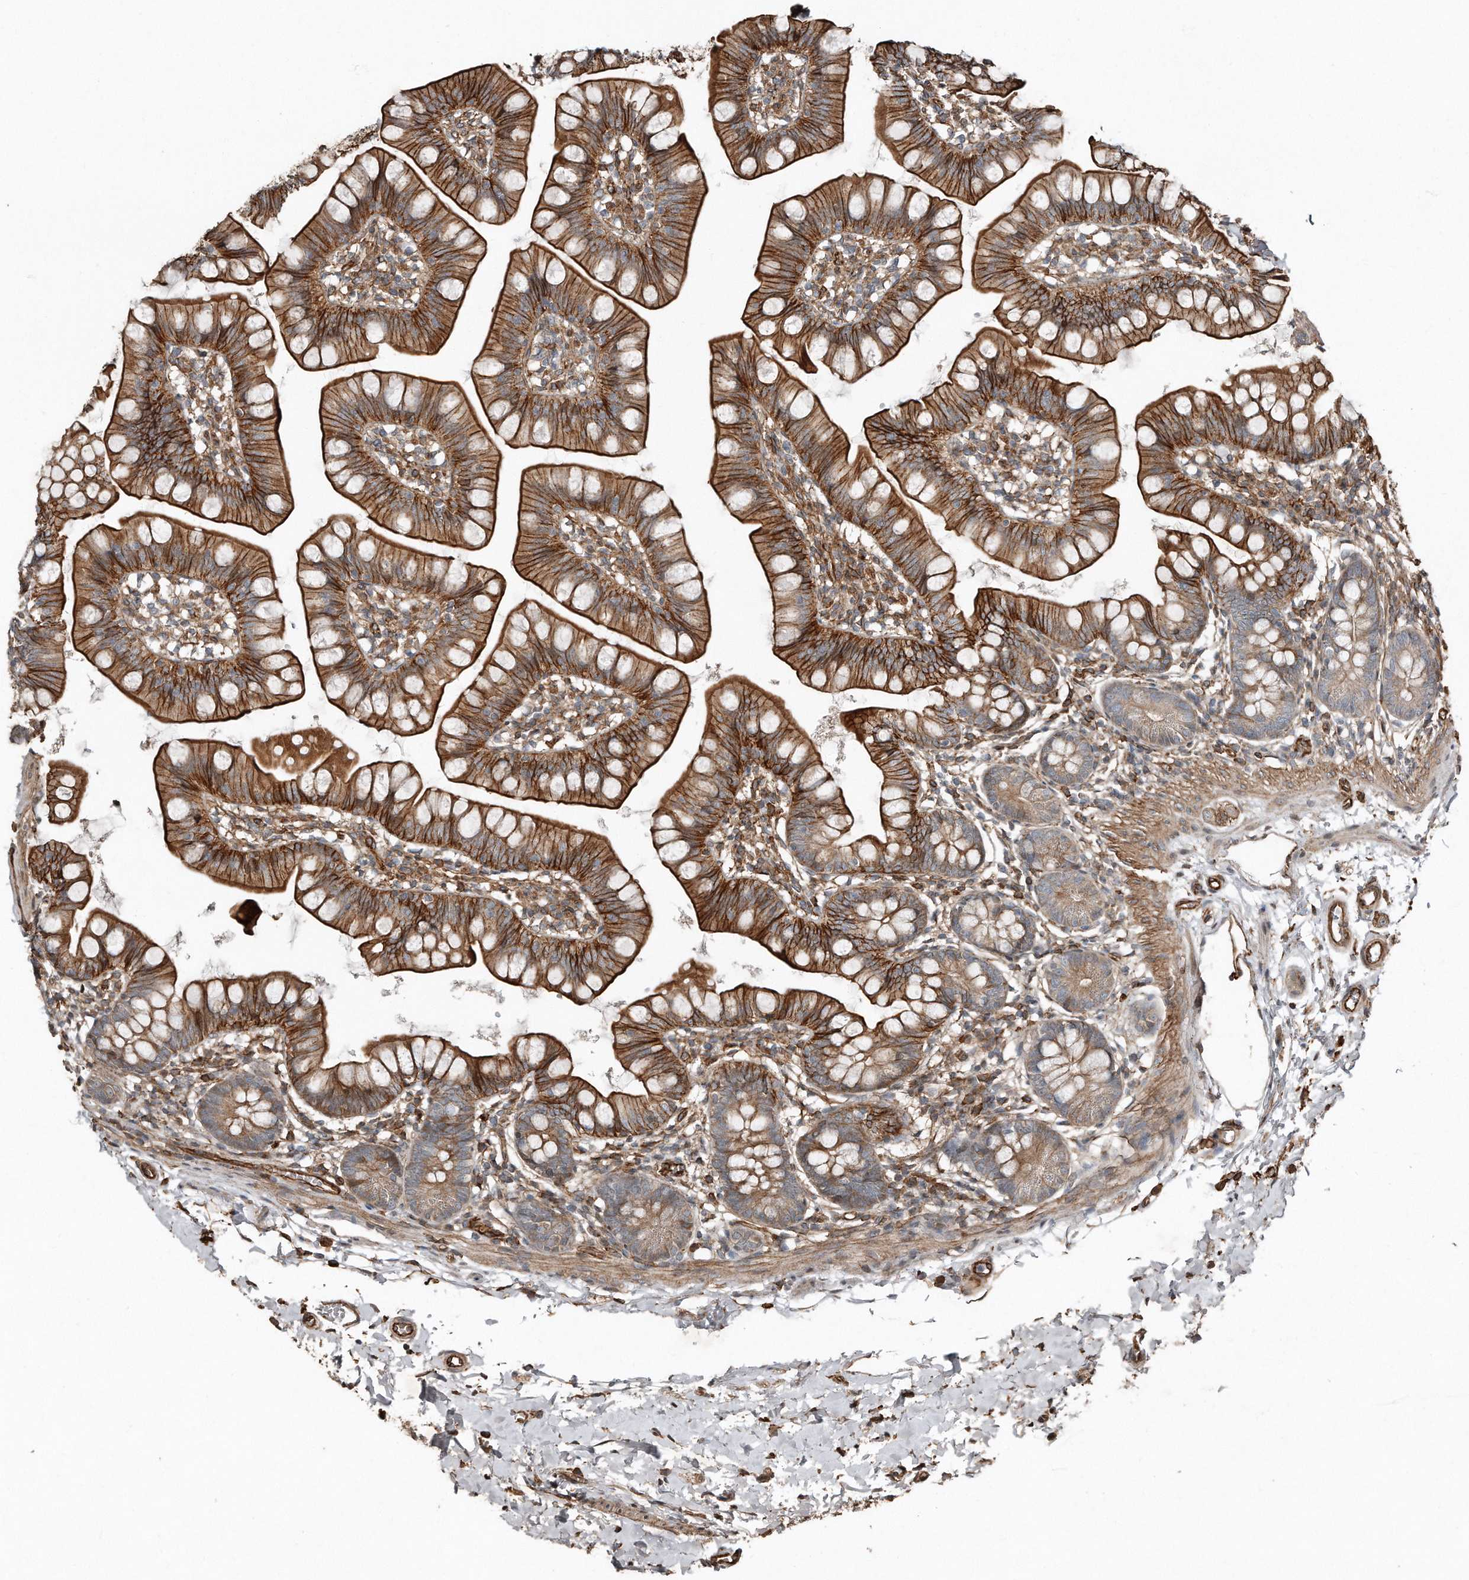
{"staining": {"intensity": "strong", "quantity": ">75%", "location": "cytoplasmic/membranous"}, "tissue": "small intestine", "cell_type": "Glandular cells", "image_type": "normal", "snomed": [{"axis": "morphology", "description": "Normal tissue, NOS"}, {"axis": "topography", "description": "Small intestine"}], "caption": "DAB (3,3'-diaminobenzidine) immunohistochemical staining of benign small intestine exhibits strong cytoplasmic/membranous protein expression in approximately >75% of glandular cells. The staining was performed using DAB (3,3'-diaminobenzidine) to visualize the protein expression in brown, while the nuclei were stained in blue with hematoxylin (Magnification: 20x).", "gene": "SNAP47", "patient": {"sex": "male", "age": 7}}